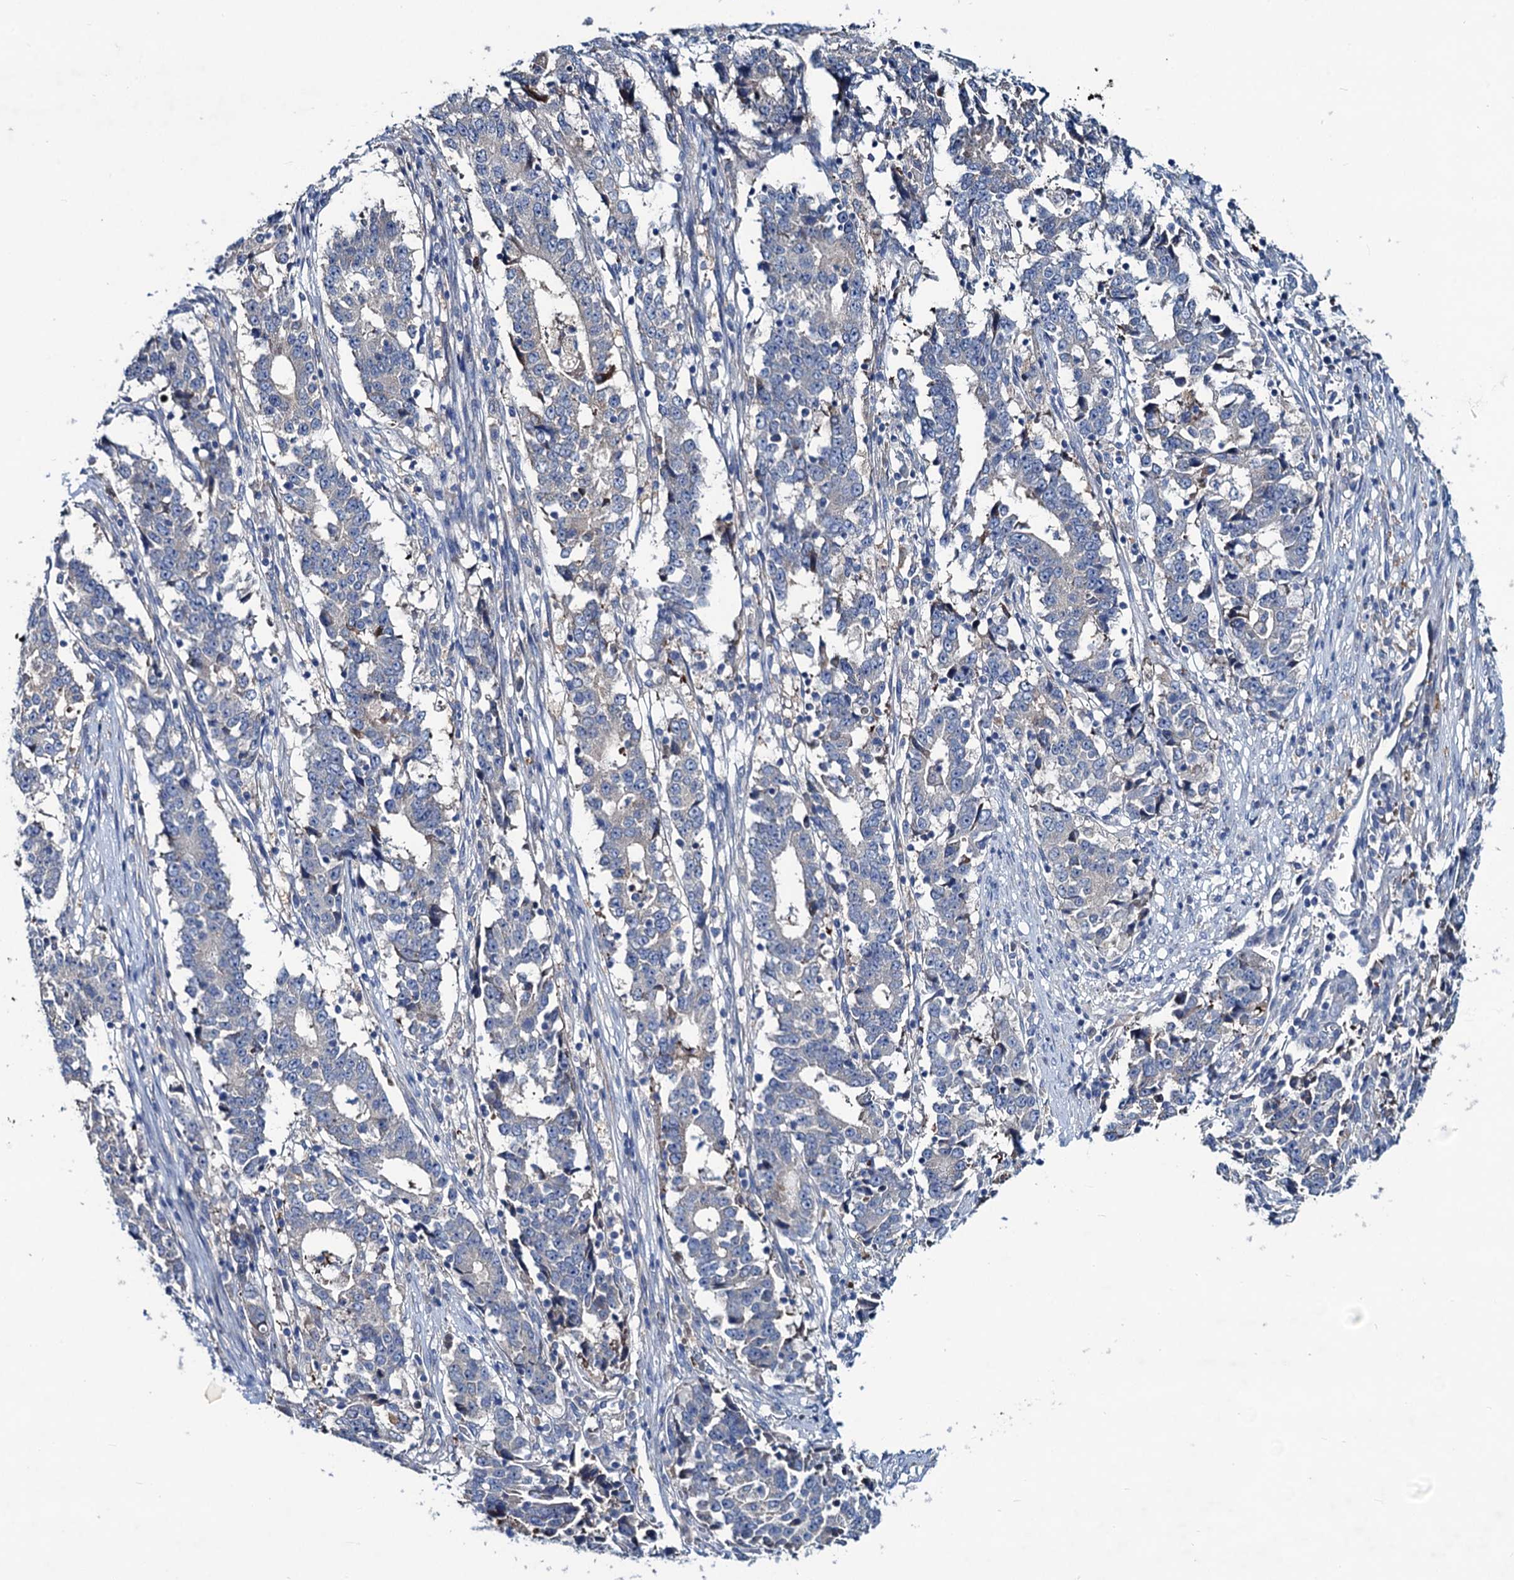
{"staining": {"intensity": "negative", "quantity": "none", "location": "none"}, "tissue": "stomach cancer", "cell_type": "Tumor cells", "image_type": "cancer", "snomed": [{"axis": "morphology", "description": "Adenocarcinoma, NOS"}, {"axis": "topography", "description": "Stomach"}], "caption": "Histopathology image shows no significant protein expression in tumor cells of stomach cancer (adenocarcinoma).", "gene": "RTKN2", "patient": {"sex": "male", "age": 59}}